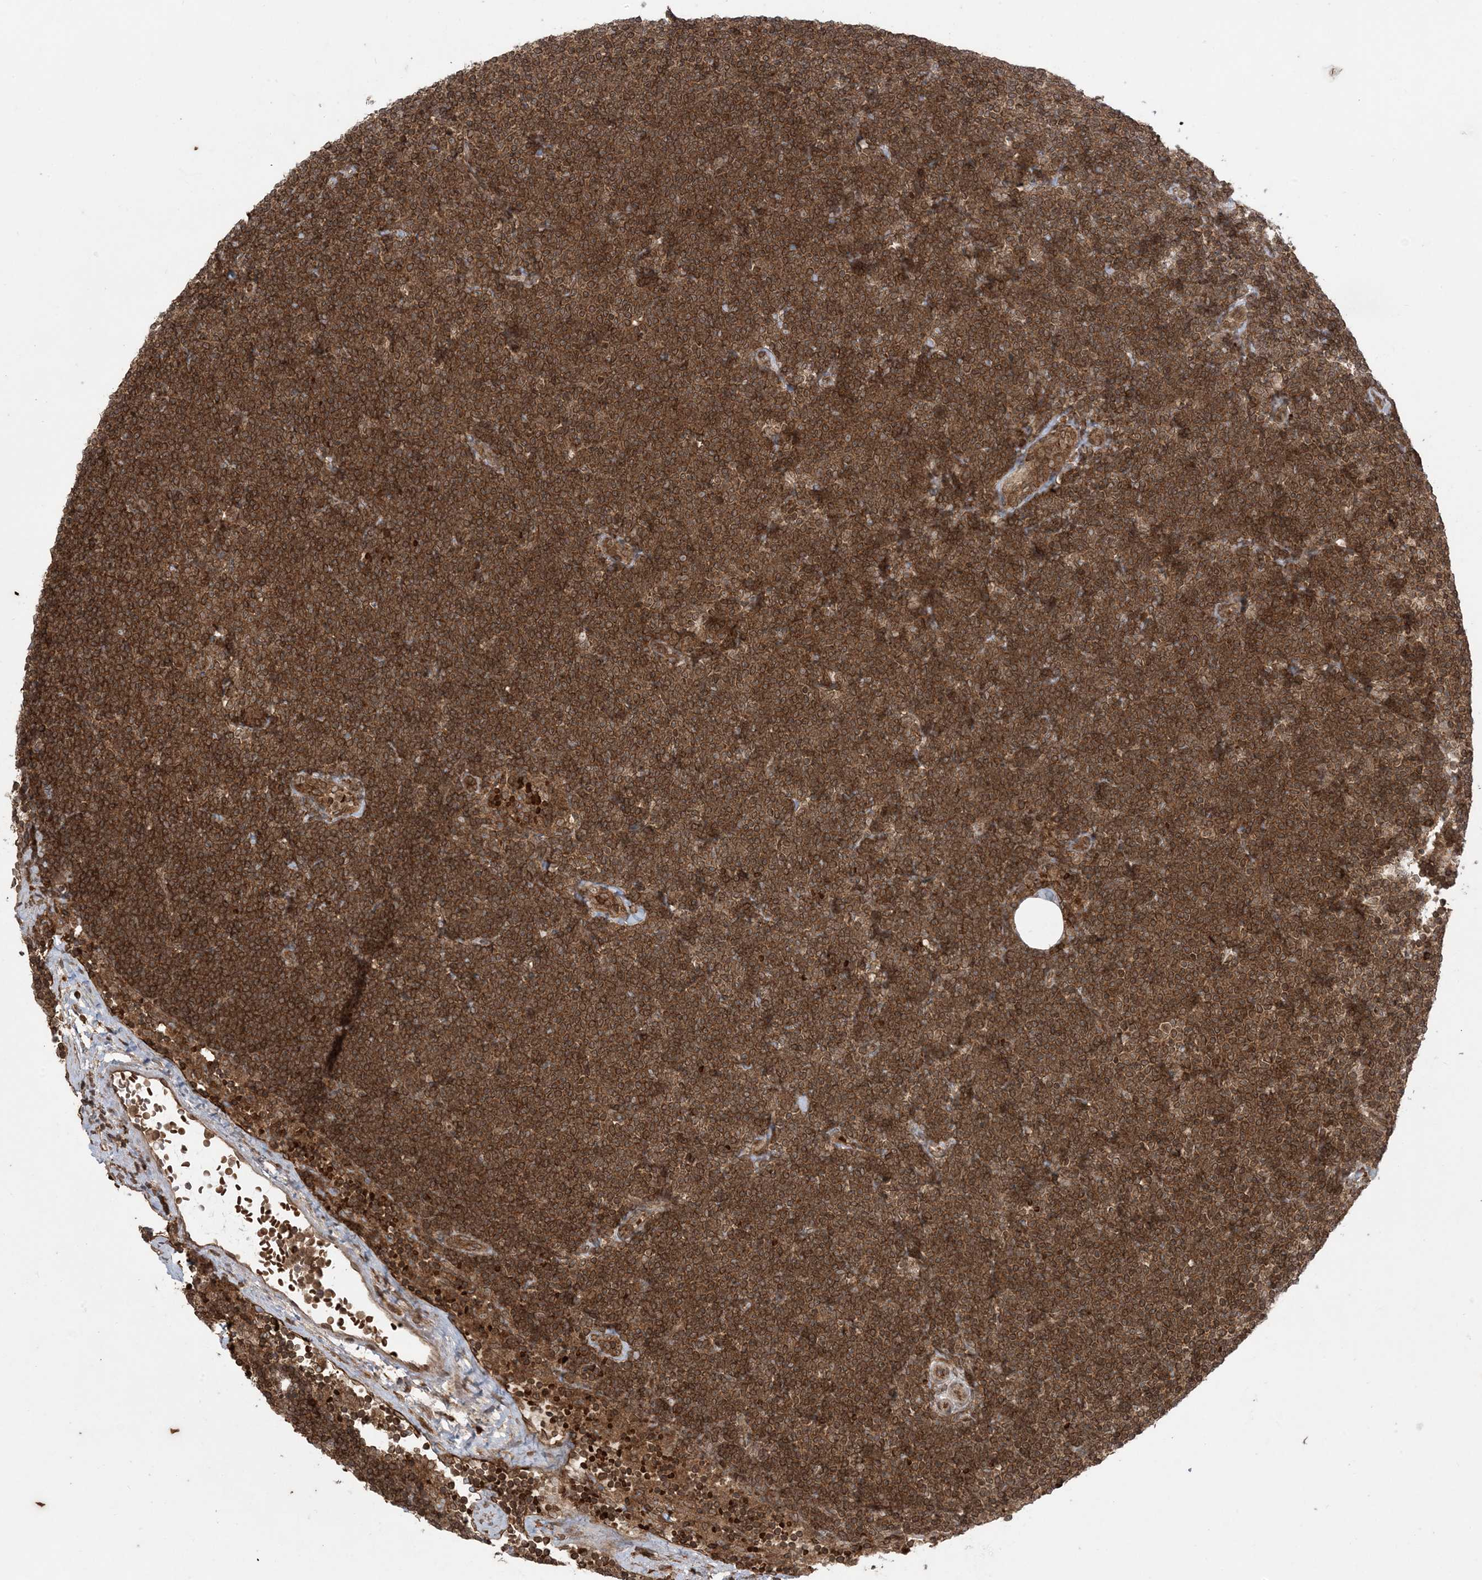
{"staining": {"intensity": "strong", "quantity": ">75%", "location": "cytoplasmic/membranous"}, "tissue": "lymphoma", "cell_type": "Tumor cells", "image_type": "cancer", "snomed": [{"axis": "morphology", "description": "Malignant lymphoma, non-Hodgkin's type, Low grade"}, {"axis": "topography", "description": "Lymph node"}], "caption": "Lymphoma stained with a brown dye exhibits strong cytoplasmic/membranous positive expression in approximately >75% of tumor cells.", "gene": "DDX19B", "patient": {"sex": "female", "age": 53}}